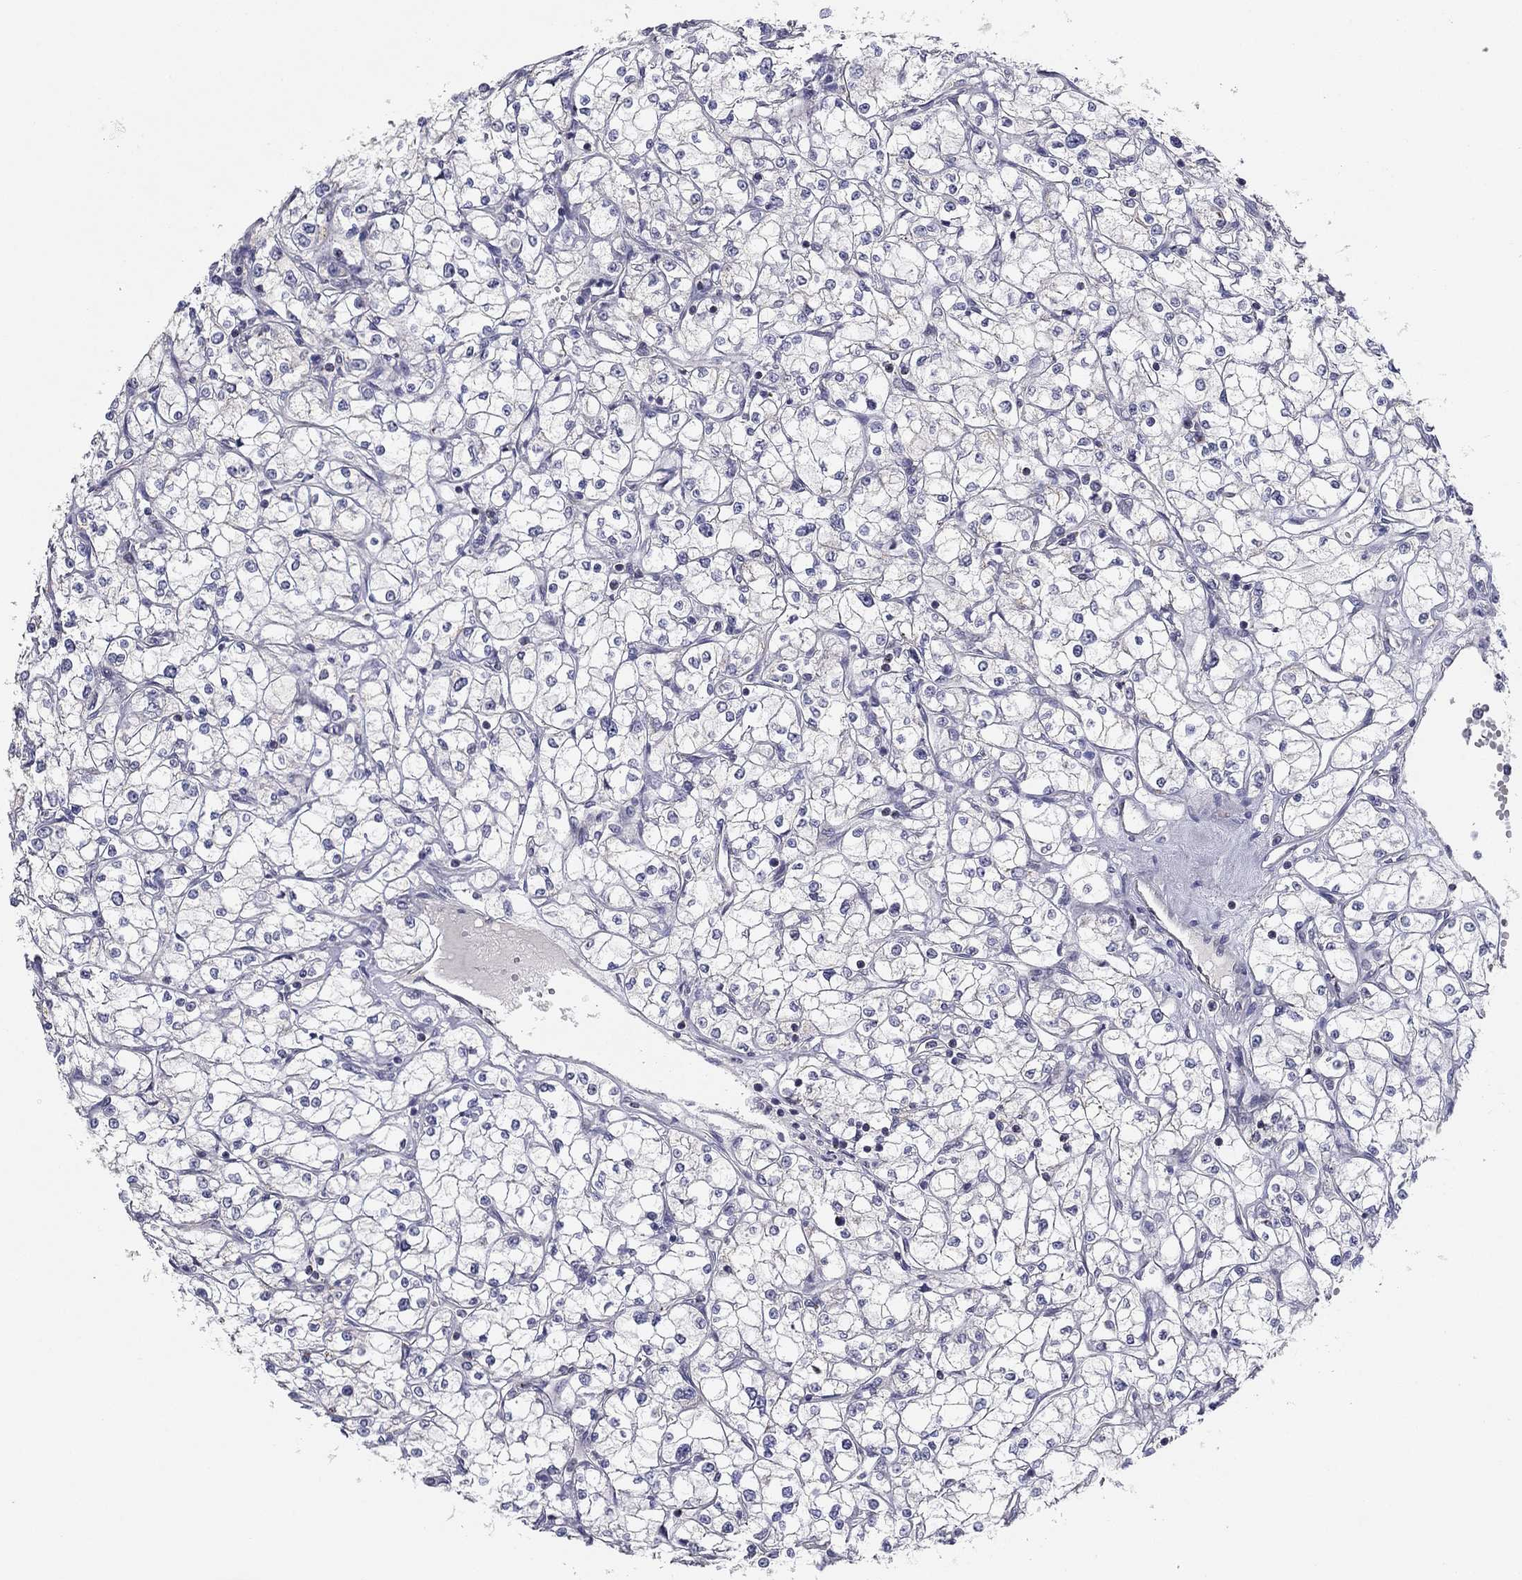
{"staining": {"intensity": "negative", "quantity": "none", "location": "none"}, "tissue": "renal cancer", "cell_type": "Tumor cells", "image_type": "cancer", "snomed": [{"axis": "morphology", "description": "Adenocarcinoma, NOS"}, {"axis": "topography", "description": "Kidney"}], "caption": "The histopathology image exhibits no staining of tumor cells in renal cancer.", "gene": "SEPTIN3", "patient": {"sex": "male", "age": 67}}